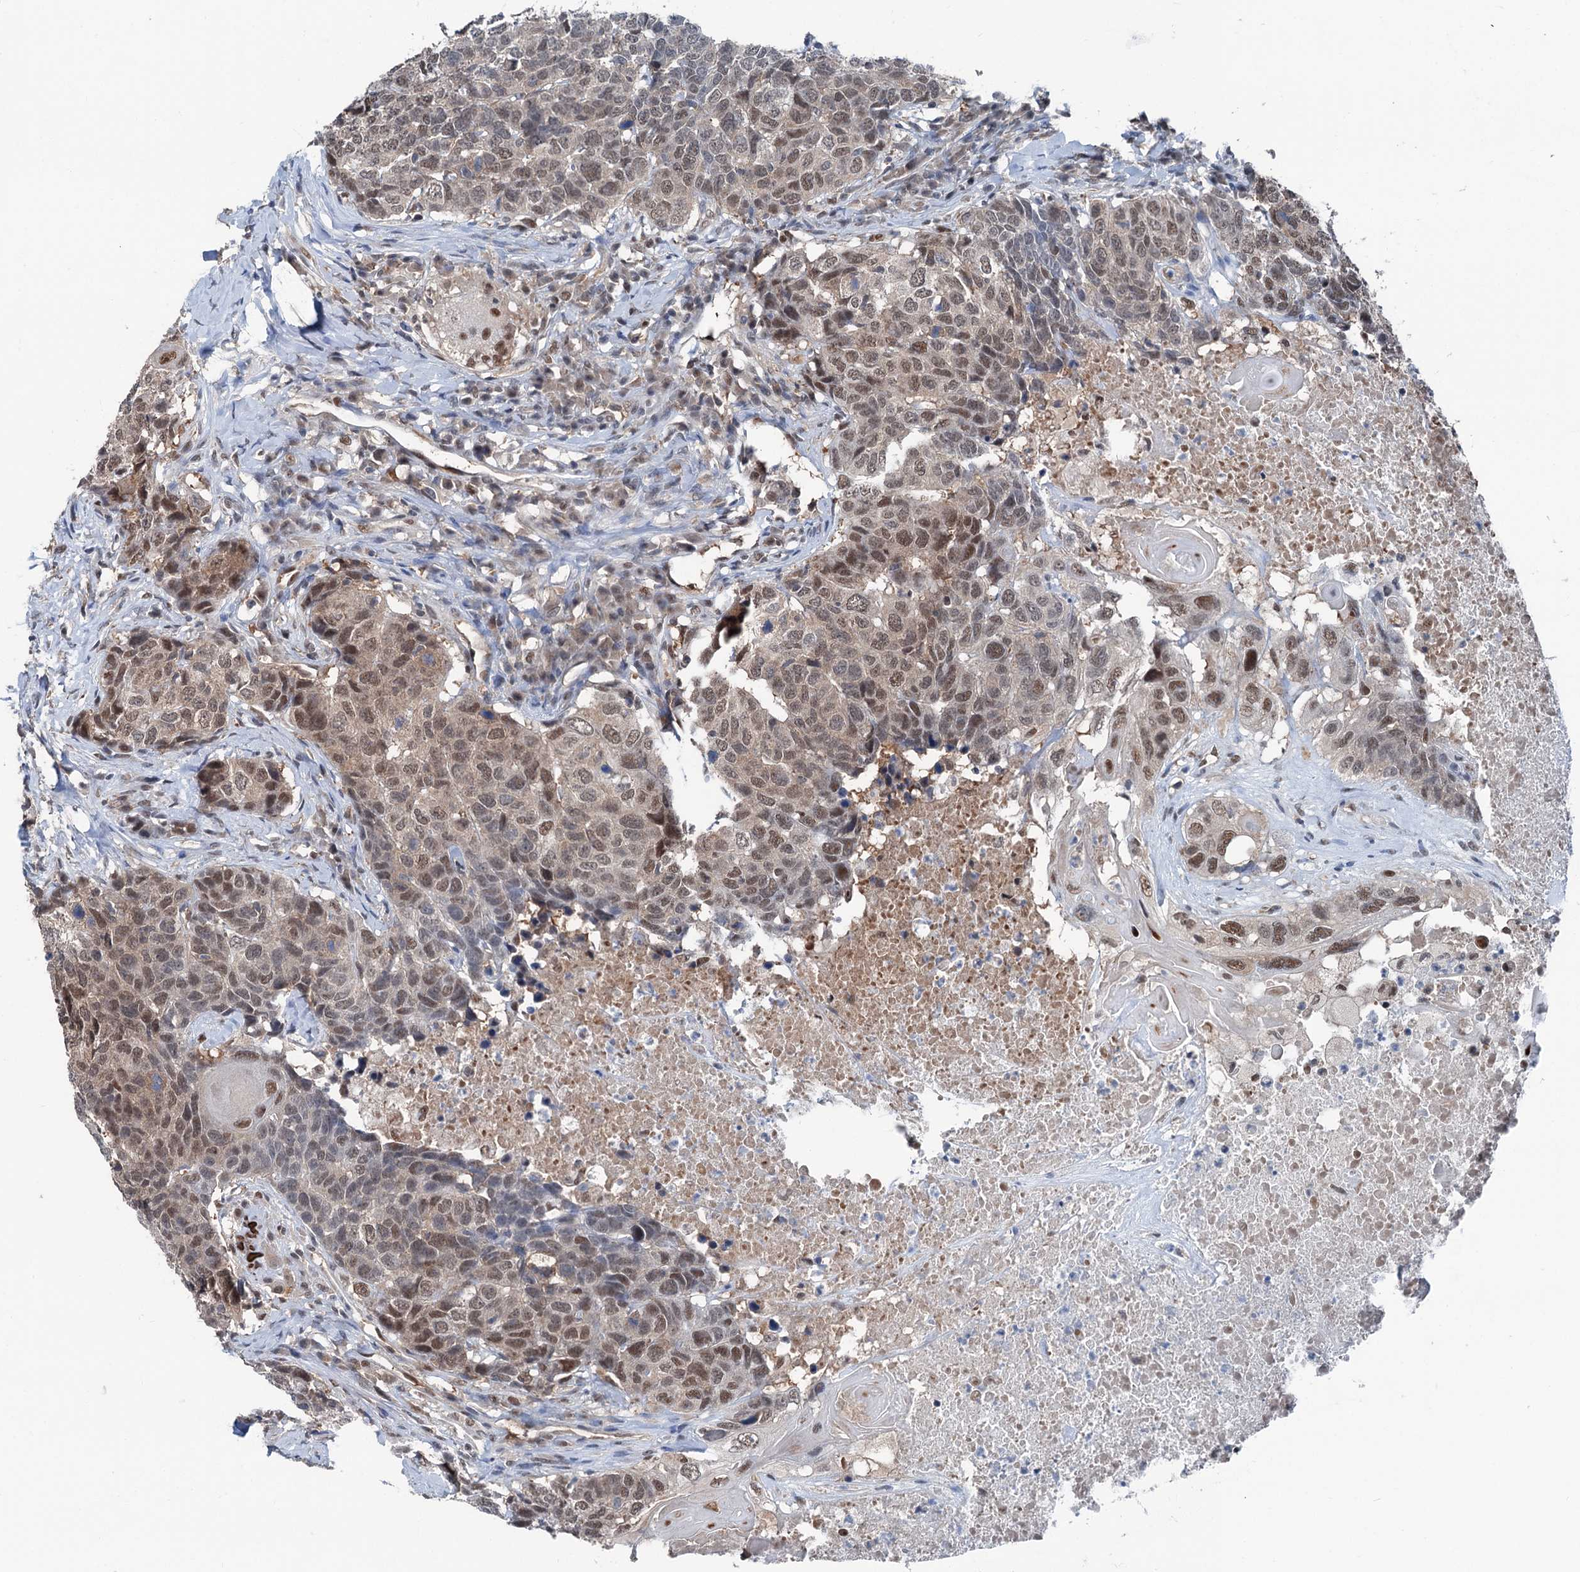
{"staining": {"intensity": "moderate", "quantity": ">75%", "location": "nuclear"}, "tissue": "head and neck cancer", "cell_type": "Tumor cells", "image_type": "cancer", "snomed": [{"axis": "morphology", "description": "Squamous cell carcinoma, NOS"}, {"axis": "topography", "description": "Head-Neck"}], "caption": "Immunohistochemistry (DAB) staining of head and neck cancer (squamous cell carcinoma) reveals moderate nuclear protein expression in approximately >75% of tumor cells.", "gene": "PSMD13", "patient": {"sex": "male", "age": 66}}